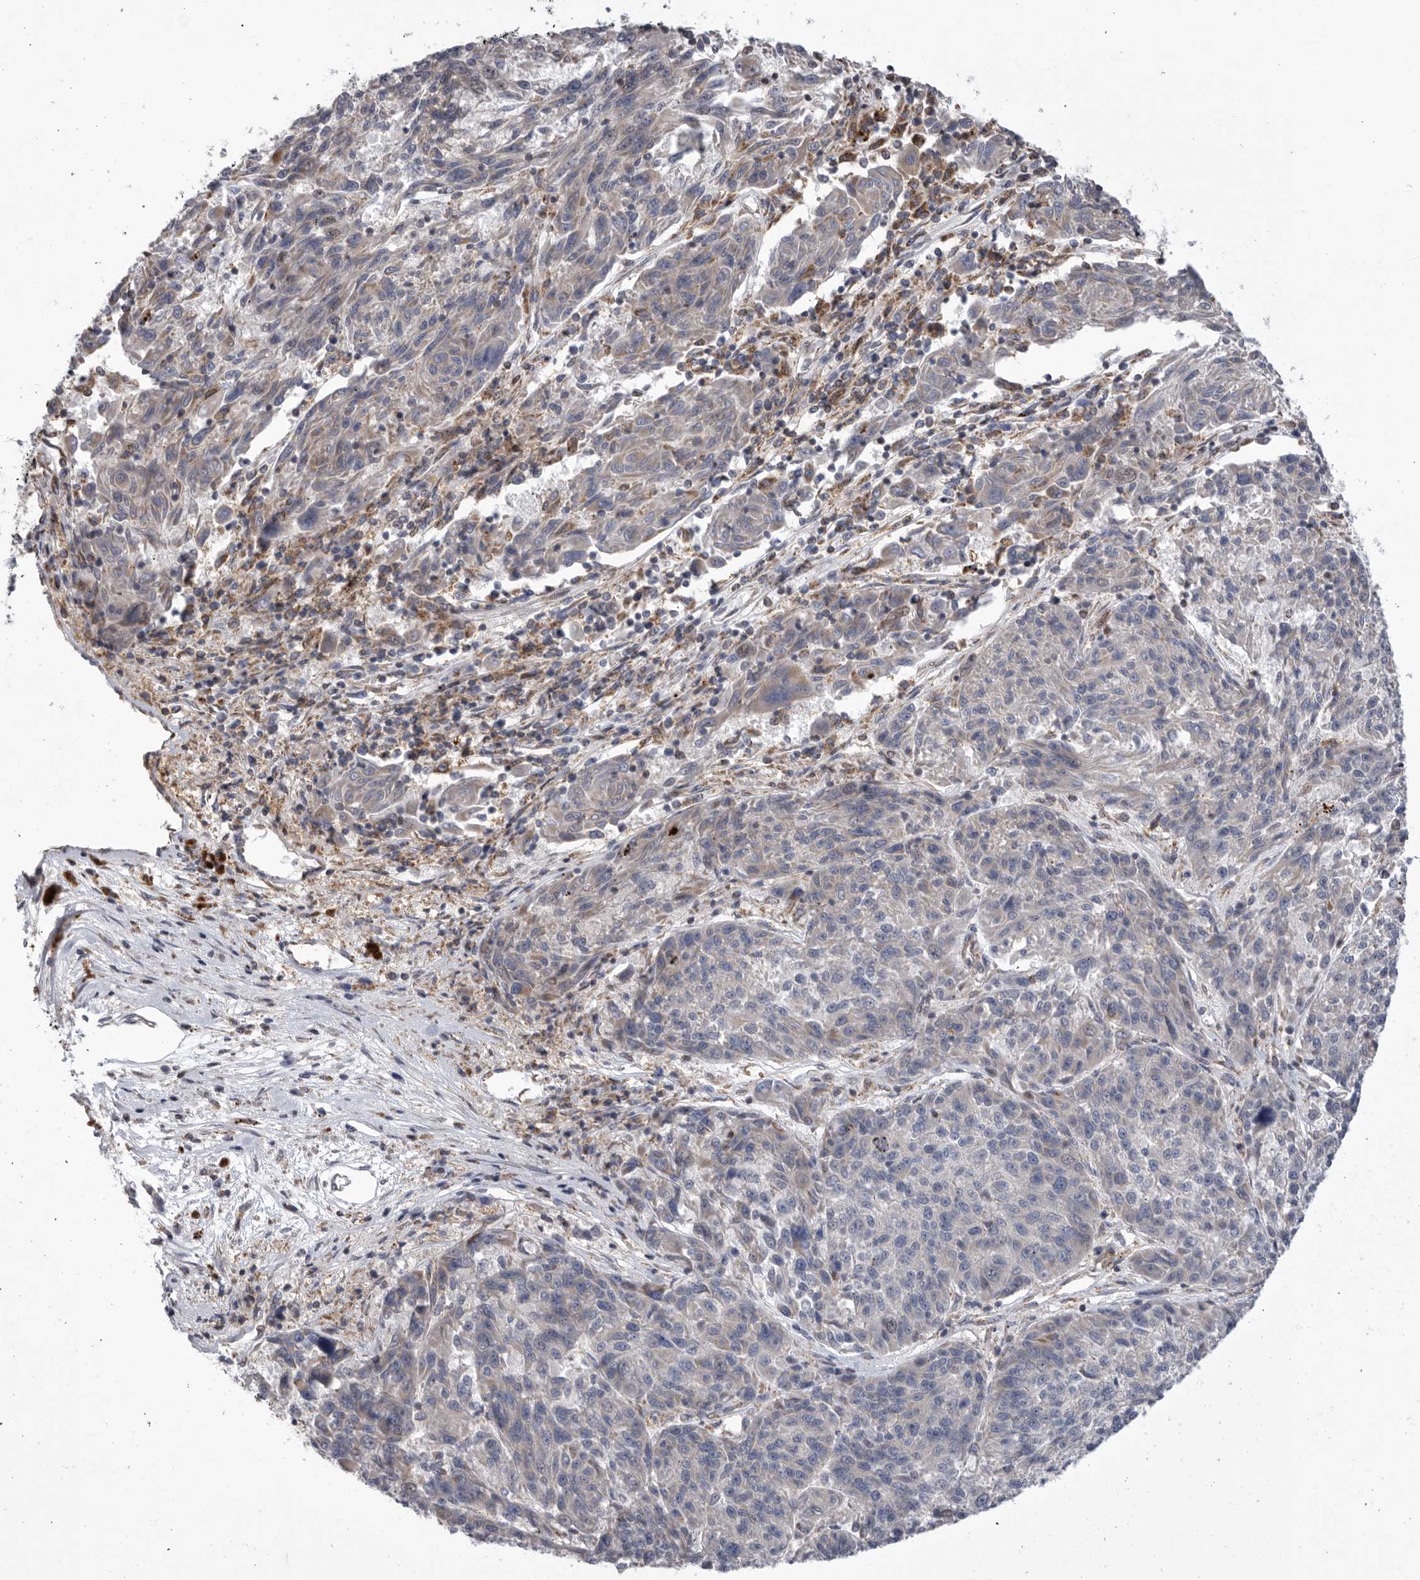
{"staining": {"intensity": "negative", "quantity": "none", "location": "none"}, "tissue": "melanoma", "cell_type": "Tumor cells", "image_type": "cancer", "snomed": [{"axis": "morphology", "description": "Malignant melanoma, NOS"}, {"axis": "topography", "description": "Skin"}], "caption": "Immunohistochemistry (IHC) photomicrograph of neoplastic tissue: melanoma stained with DAB exhibits no significant protein staining in tumor cells. (Immunohistochemistry (IHC), brightfield microscopy, high magnification).", "gene": "MPZL1", "patient": {"sex": "male", "age": 53}}